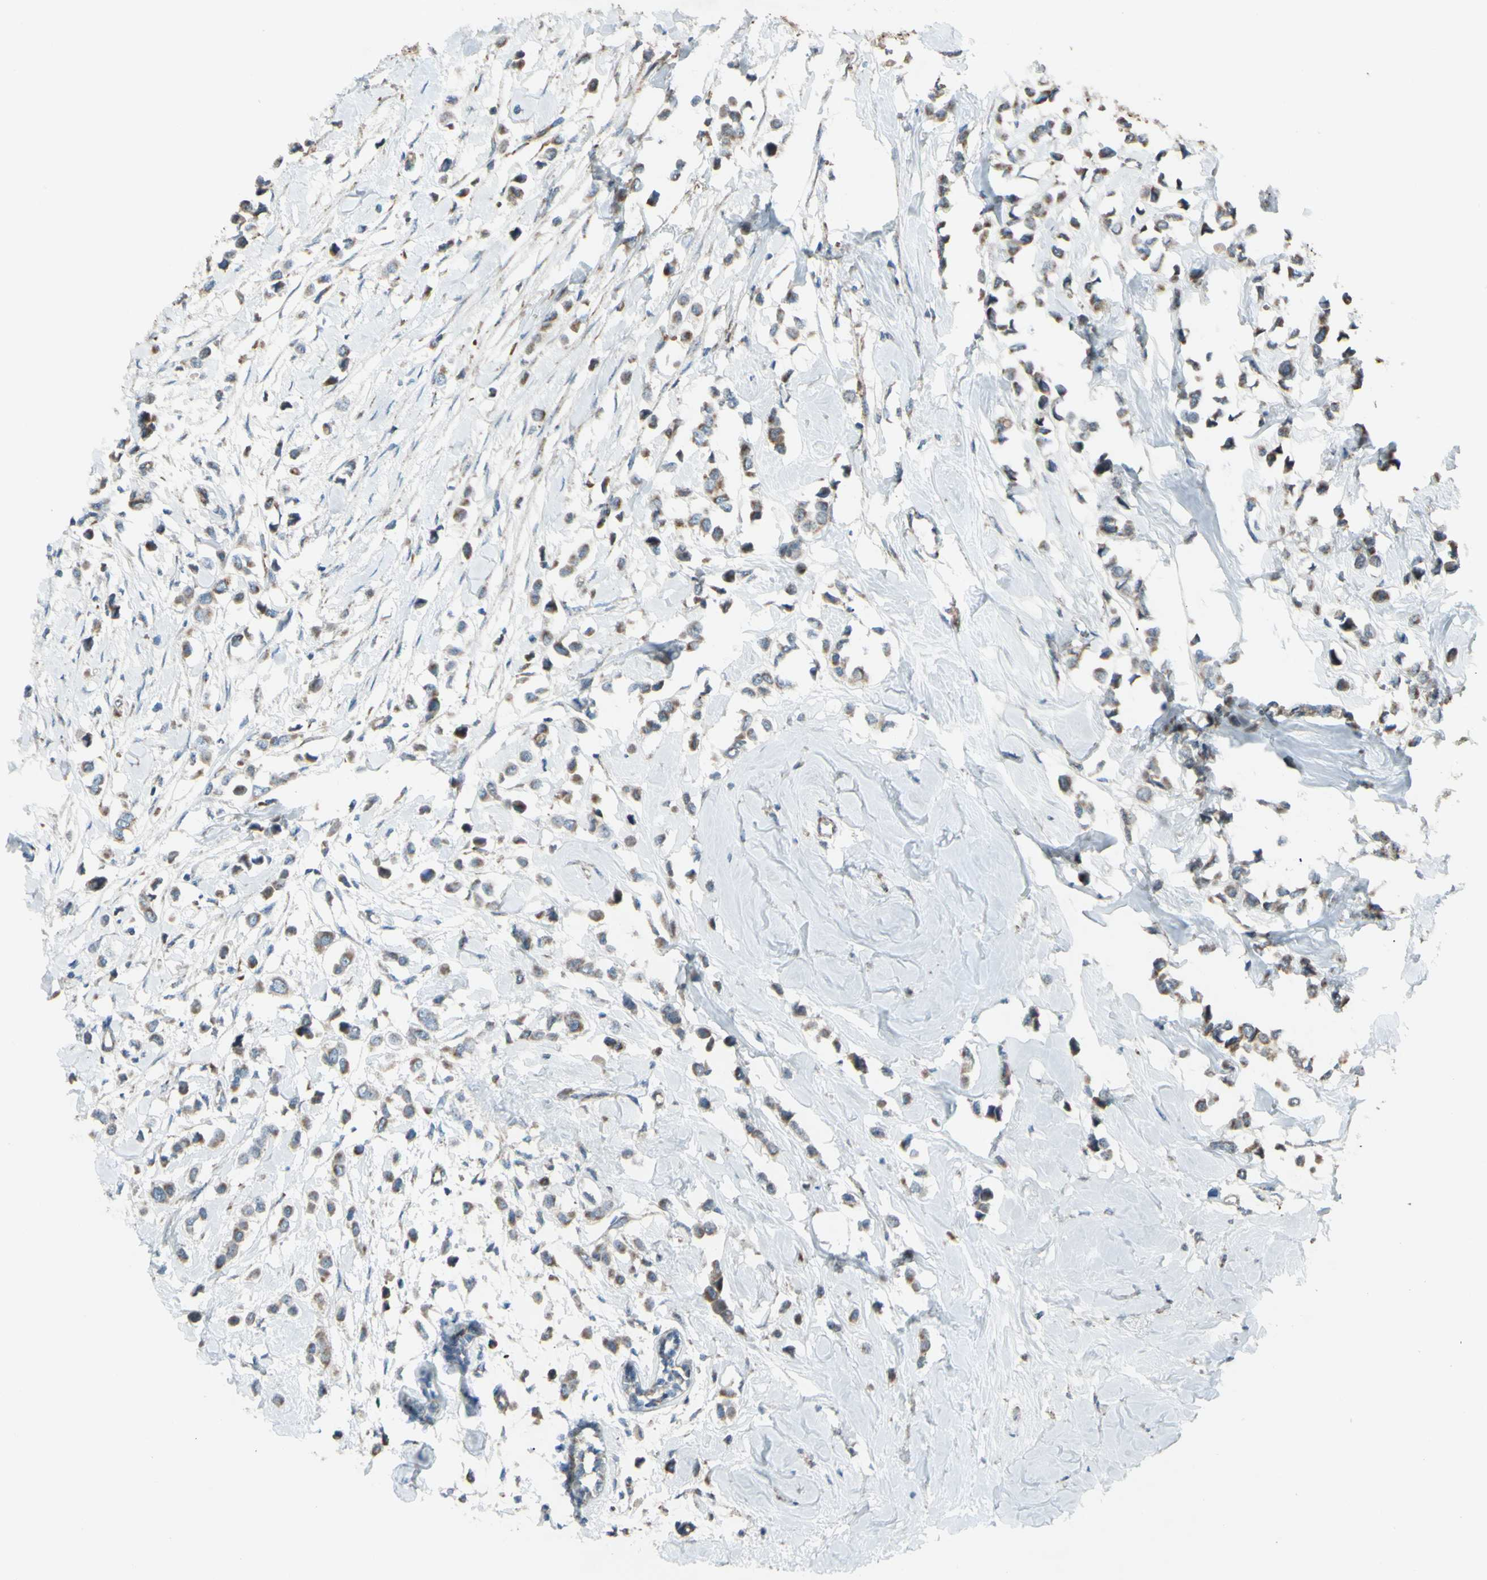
{"staining": {"intensity": "weak", "quantity": ">75%", "location": "cytoplasmic/membranous"}, "tissue": "breast cancer", "cell_type": "Tumor cells", "image_type": "cancer", "snomed": [{"axis": "morphology", "description": "Lobular carcinoma"}, {"axis": "topography", "description": "Breast"}], "caption": "Human breast lobular carcinoma stained with a protein marker demonstrates weak staining in tumor cells.", "gene": "ACOT8", "patient": {"sex": "female", "age": 51}}